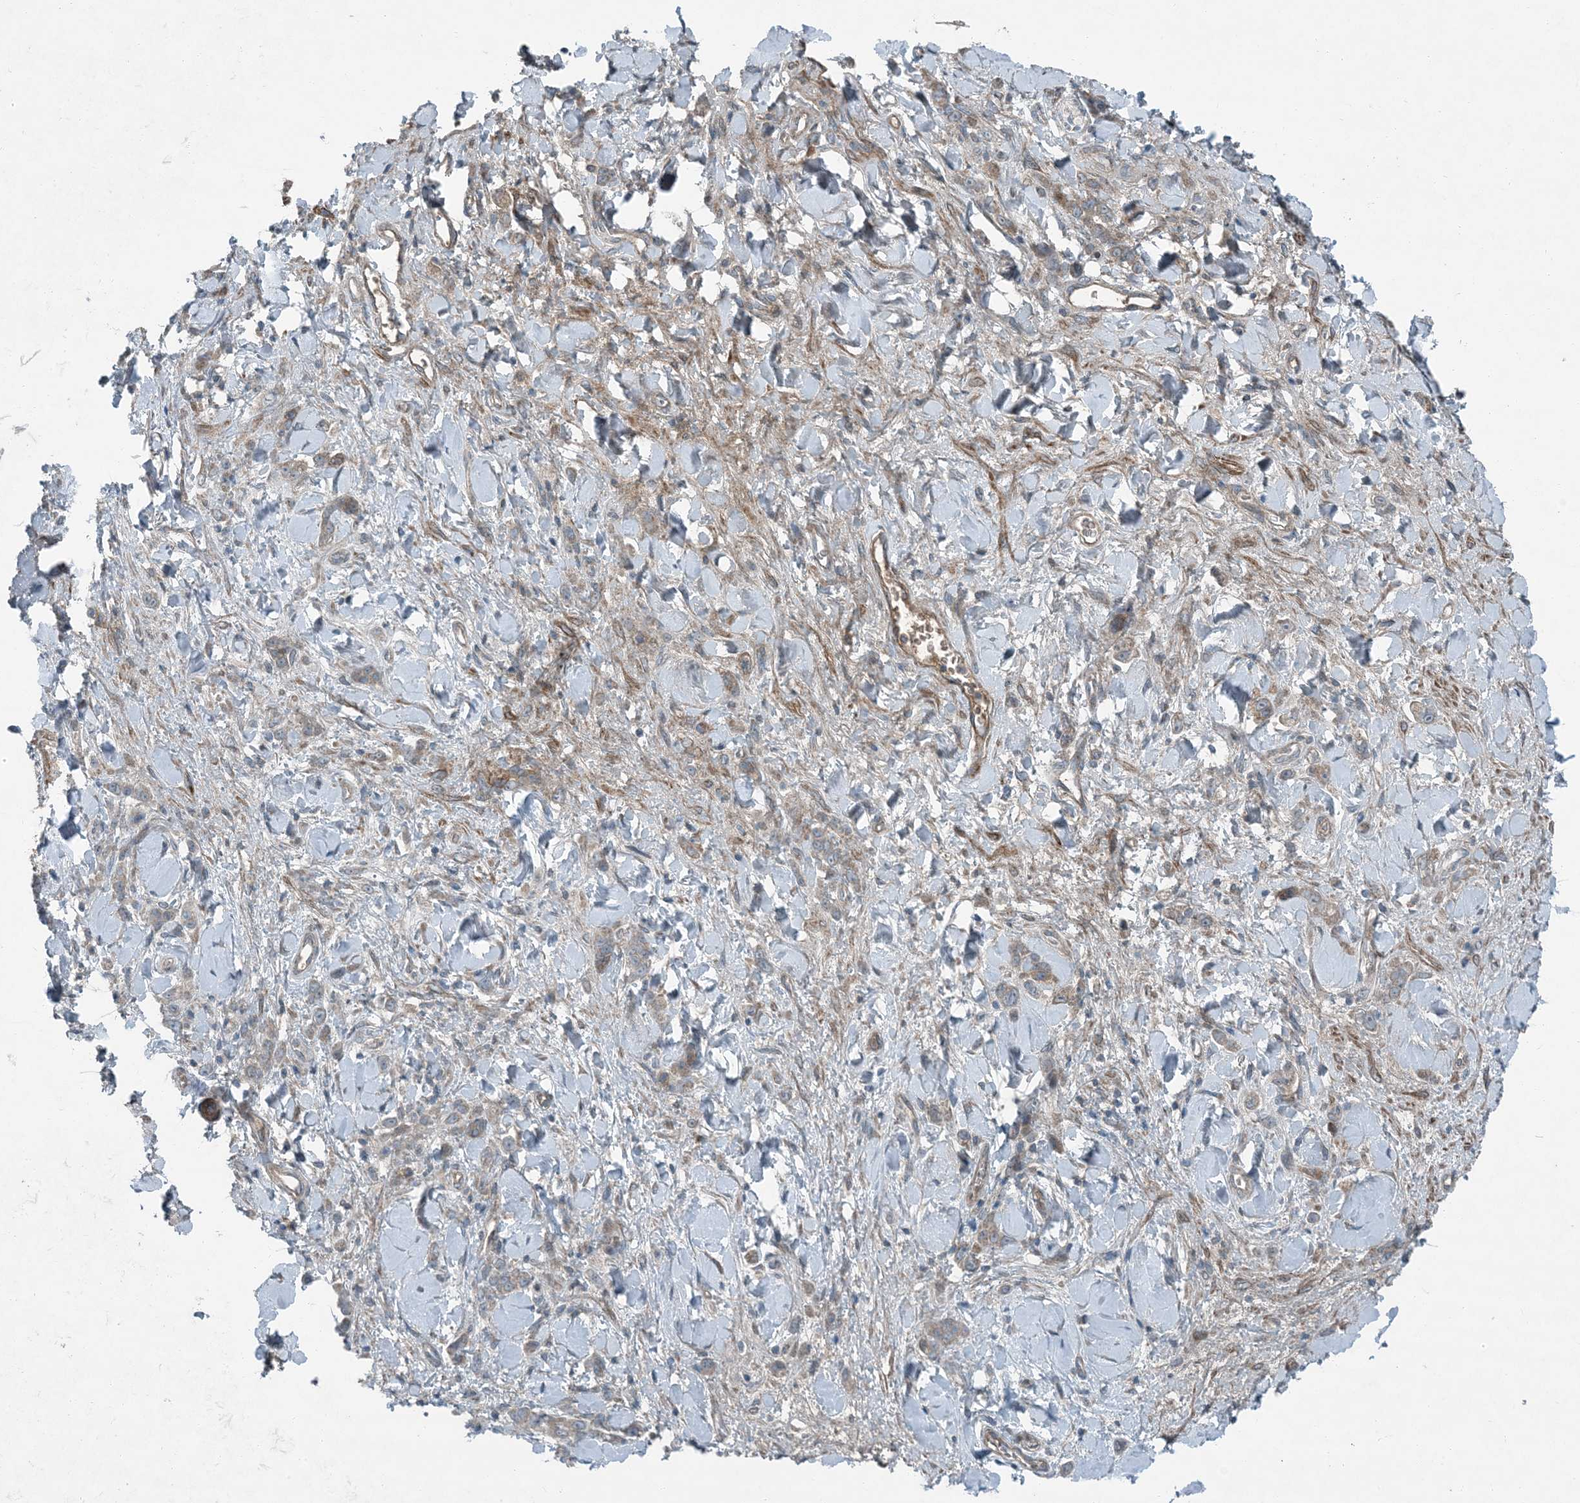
{"staining": {"intensity": "weak", "quantity": "25%-75%", "location": "cytoplasmic/membranous"}, "tissue": "stomach cancer", "cell_type": "Tumor cells", "image_type": "cancer", "snomed": [{"axis": "morphology", "description": "Normal tissue, NOS"}, {"axis": "morphology", "description": "Adenocarcinoma, NOS"}, {"axis": "topography", "description": "Stomach"}], "caption": "Brown immunohistochemical staining in stomach cancer demonstrates weak cytoplasmic/membranous staining in approximately 25%-75% of tumor cells. (Stains: DAB (3,3'-diaminobenzidine) in brown, nuclei in blue, Microscopy: brightfield microscopy at high magnification).", "gene": "APOM", "patient": {"sex": "male", "age": 82}}